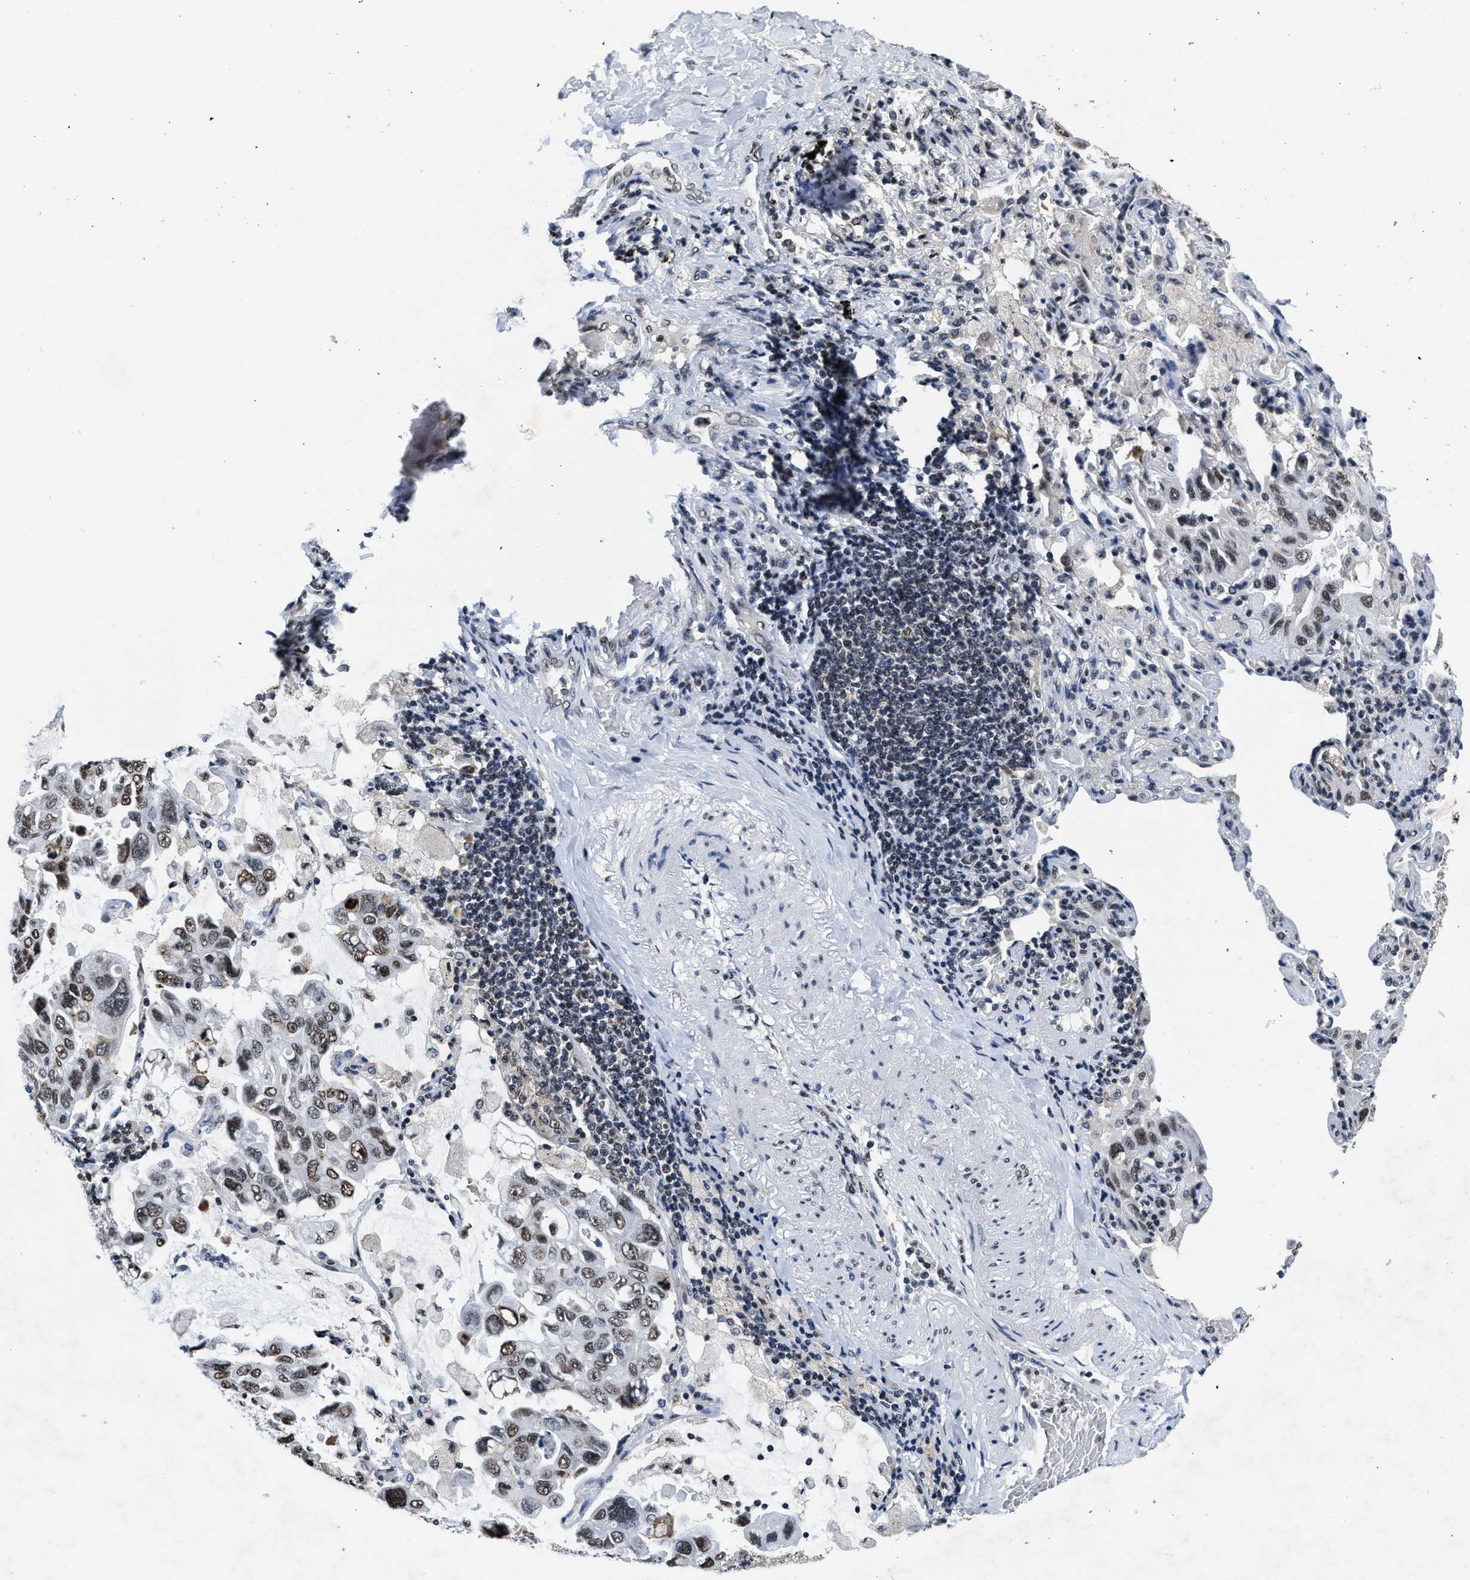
{"staining": {"intensity": "moderate", "quantity": ">75%", "location": "cytoplasmic/membranous,nuclear"}, "tissue": "lung cancer", "cell_type": "Tumor cells", "image_type": "cancer", "snomed": [{"axis": "morphology", "description": "Adenocarcinoma, NOS"}, {"axis": "topography", "description": "Lung"}], "caption": "Tumor cells demonstrate medium levels of moderate cytoplasmic/membranous and nuclear positivity in about >75% of cells in human lung cancer (adenocarcinoma).", "gene": "SUPT16H", "patient": {"sex": "male", "age": 64}}